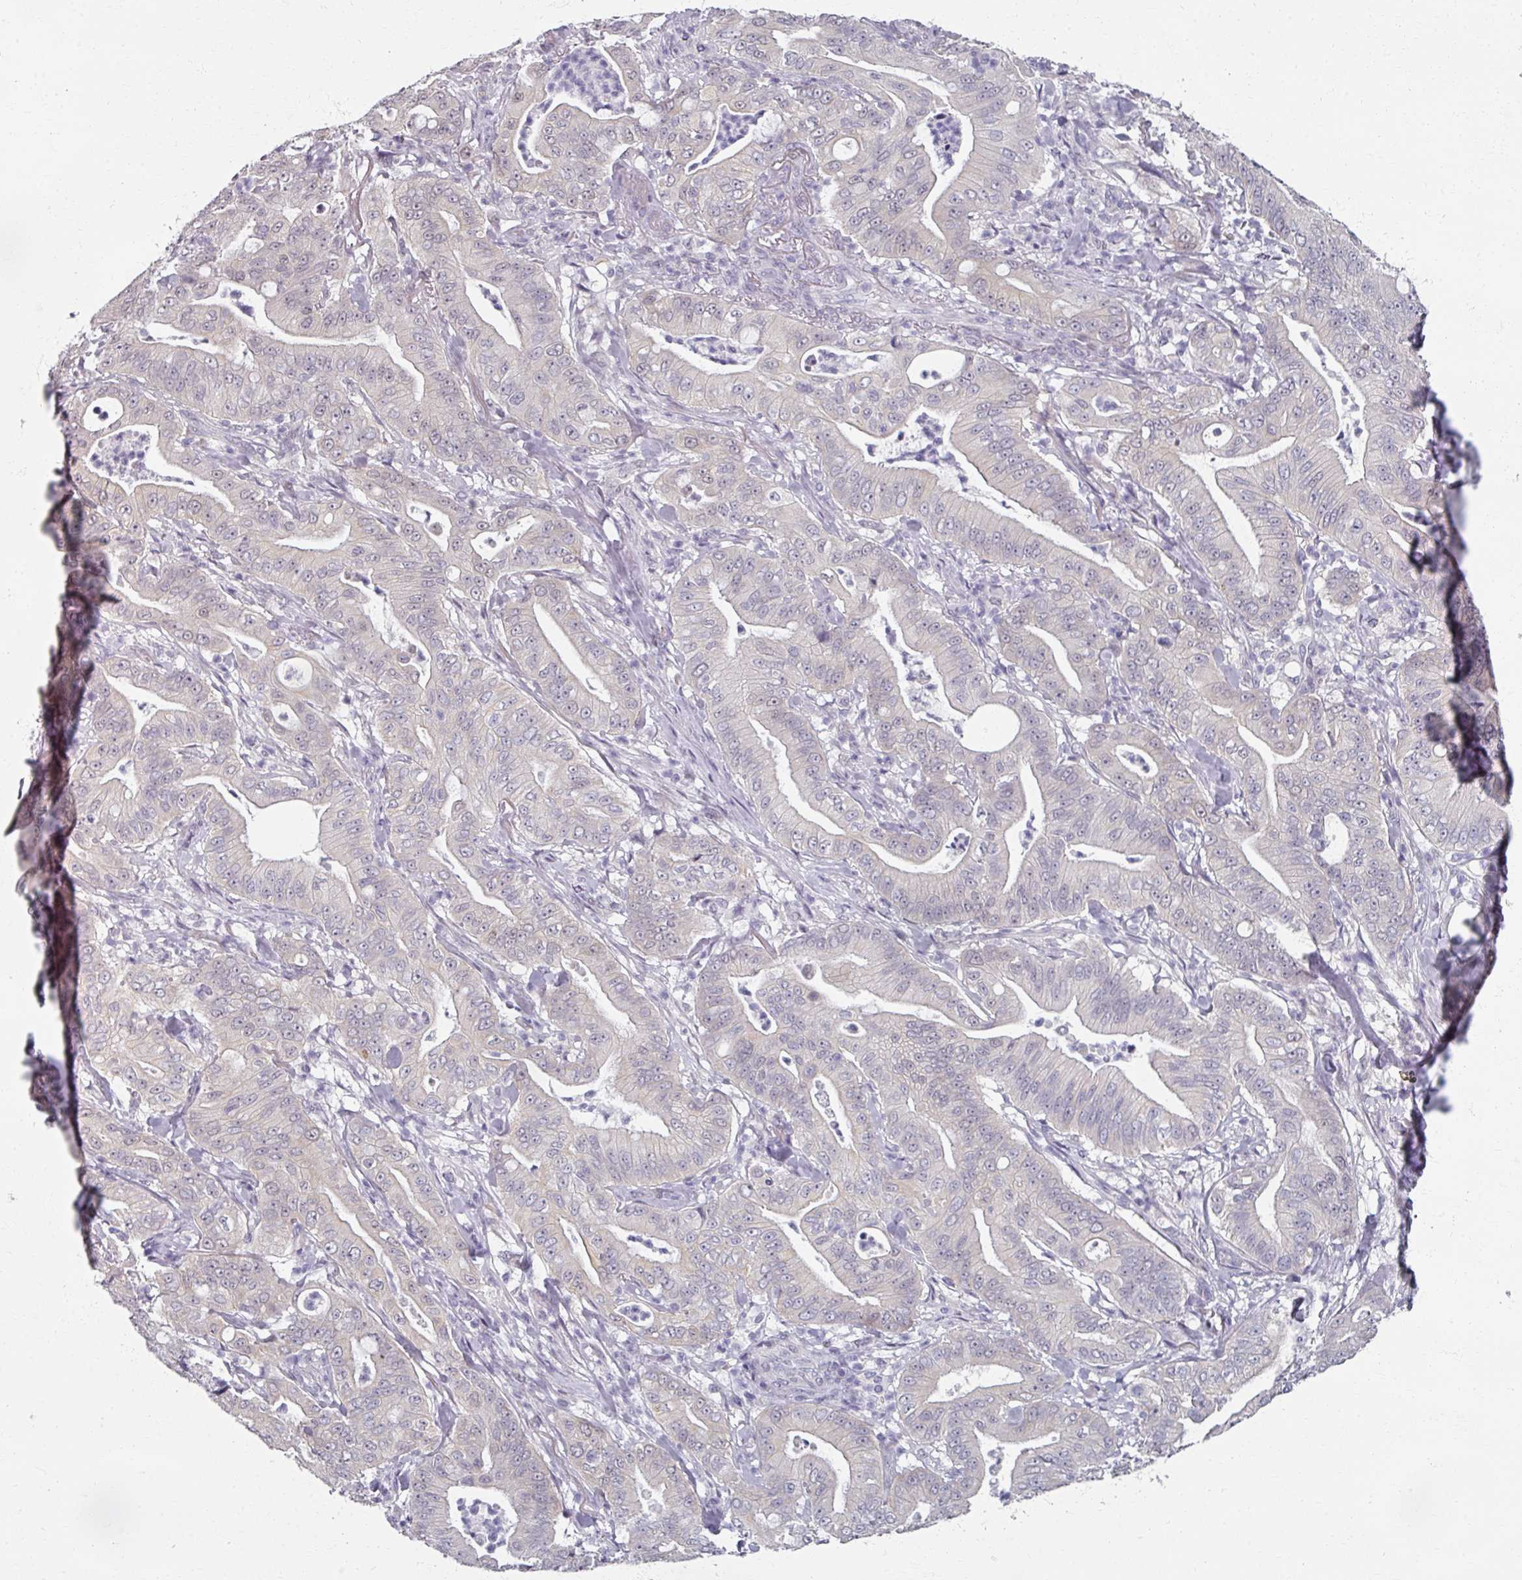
{"staining": {"intensity": "weak", "quantity": "<25%", "location": "nuclear"}, "tissue": "pancreatic cancer", "cell_type": "Tumor cells", "image_type": "cancer", "snomed": [{"axis": "morphology", "description": "Adenocarcinoma, NOS"}, {"axis": "topography", "description": "Pancreas"}], "caption": "Adenocarcinoma (pancreatic) stained for a protein using immunohistochemistry displays no staining tumor cells.", "gene": "RIPOR3", "patient": {"sex": "male", "age": 71}}